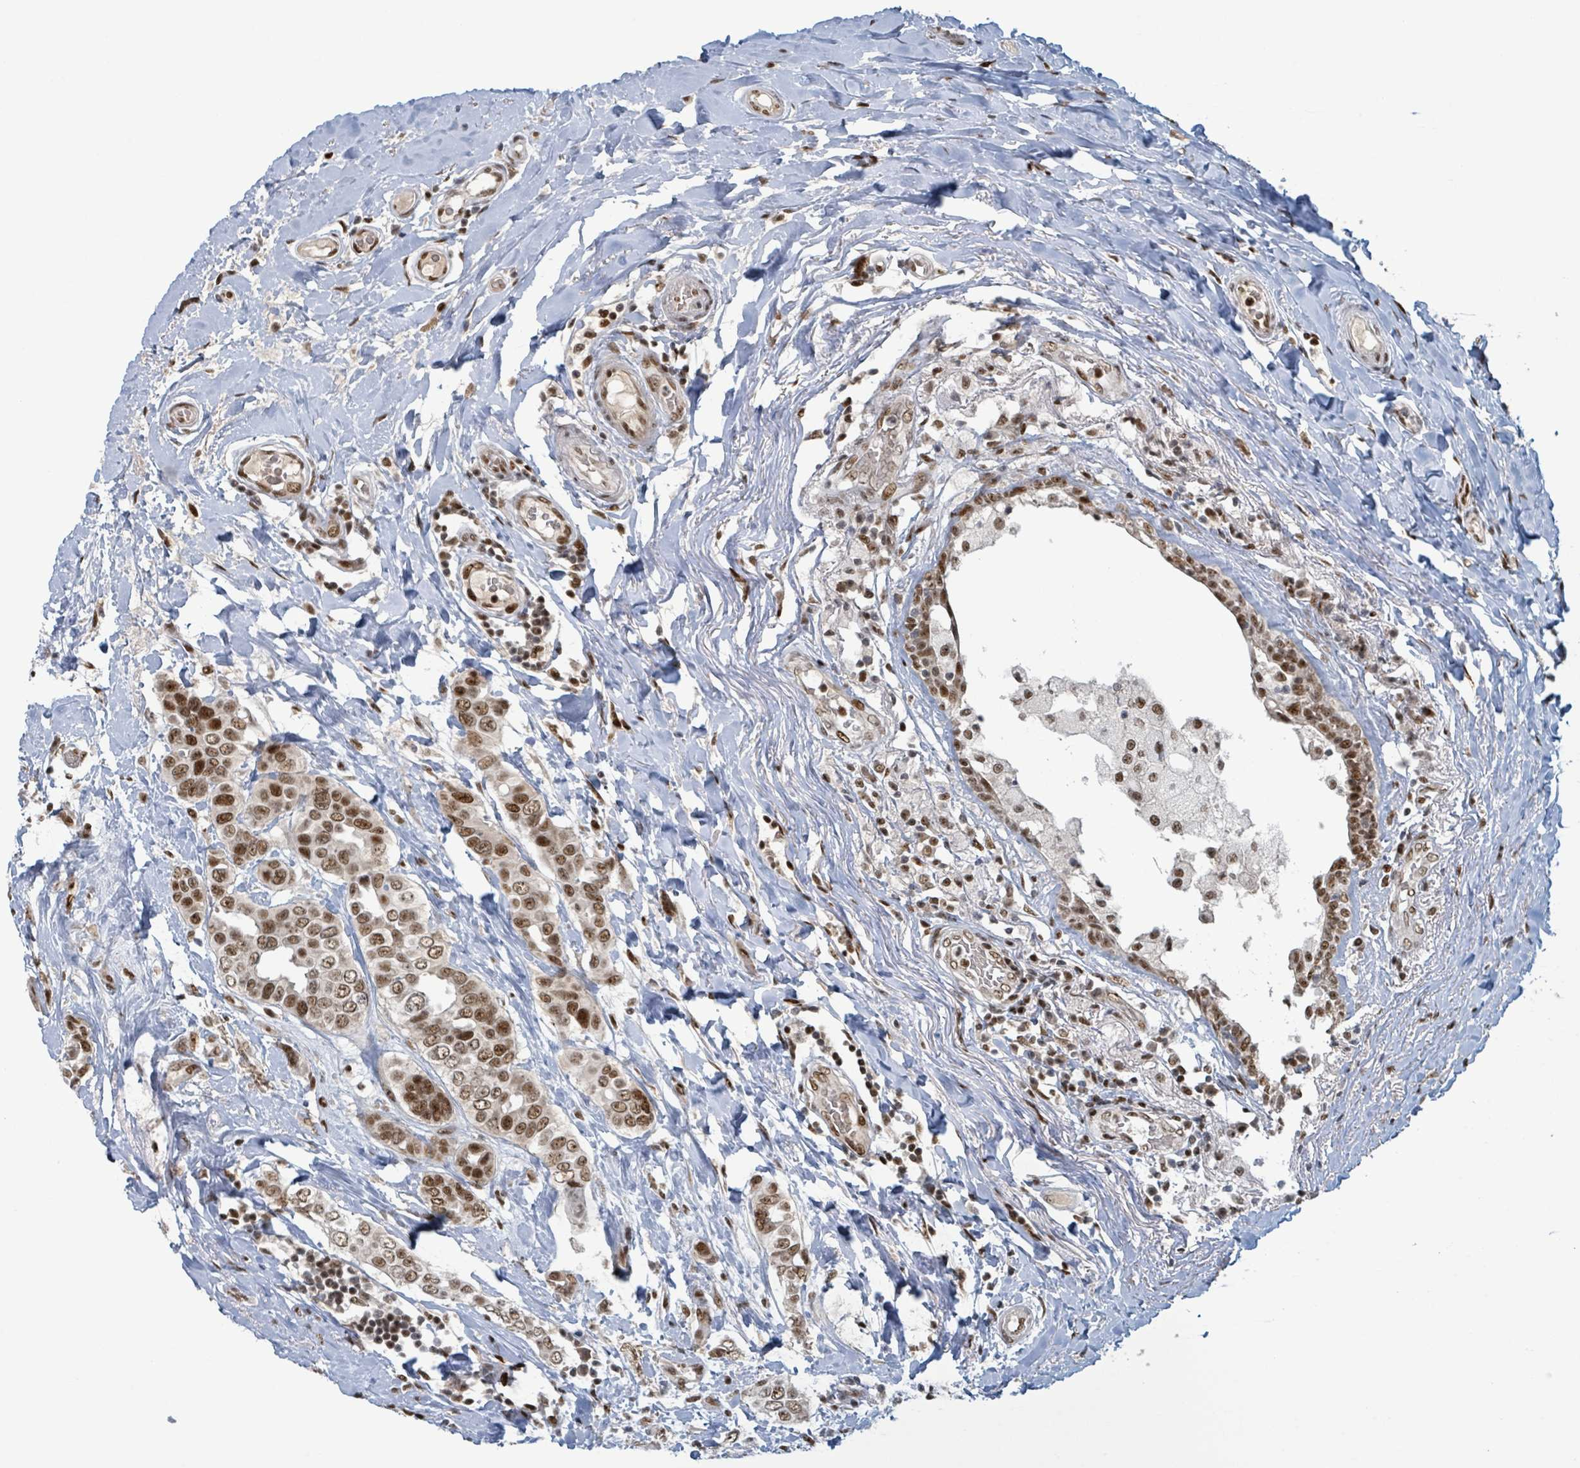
{"staining": {"intensity": "moderate", "quantity": ">75%", "location": "nuclear"}, "tissue": "breast cancer", "cell_type": "Tumor cells", "image_type": "cancer", "snomed": [{"axis": "morphology", "description": "Lobular carcinoma"}, {"axis": "topography", "description": "Breast"}], "caption": "Immunohistochemistry (IHC) of breast cancer (lobular carcinoma) exhibits medium levels of moderate nuclear positivity in about >75% of tumor cells.", "gene": "KLF3", "patient": {"sex": "female", "age": 51}}